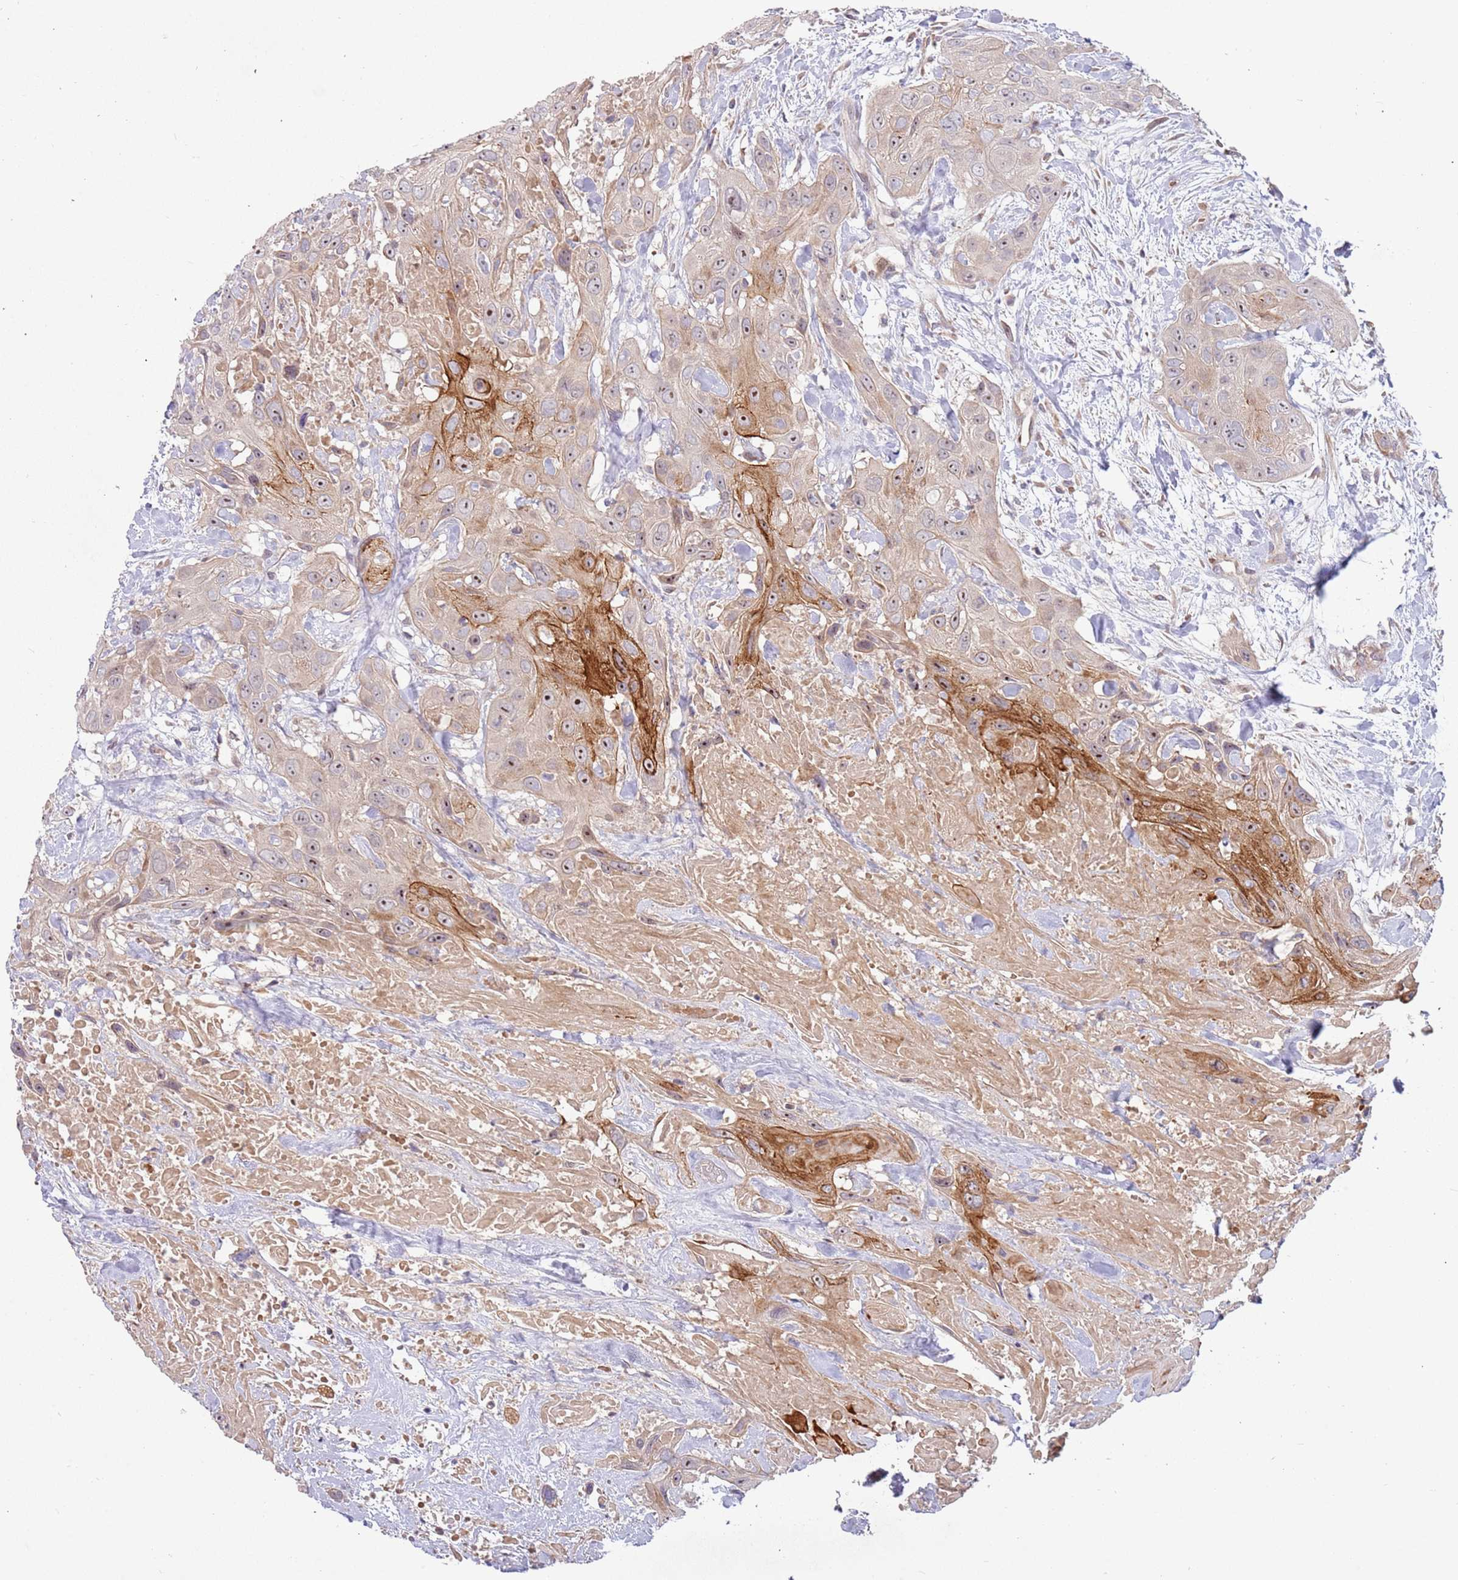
{"staining": {"intensity": "moderate", "quantity": "25%-75%", "location": "cytoplasmic/membranous,nuclear"}, "tissue": "head and neck cancer", "cell_type": "Tumor cells", "image_type": "cancer", "snomed": [{"axis": "morphology", "description": "Squamous cell carcinoma, NOS"}, {"axis": "topography", "description": "Head-Neck"}], "caption": "Immunohistochemical staining of human head and neck cancer (squamous cell carcinoma) demonstrates medium levels of moderate cytoplasmic/membranous and nuclear staining in about 25%-75% of tumor cells.", "gene": "TRAPPC6B", "patient": {"sex": "male", "age": 81}}